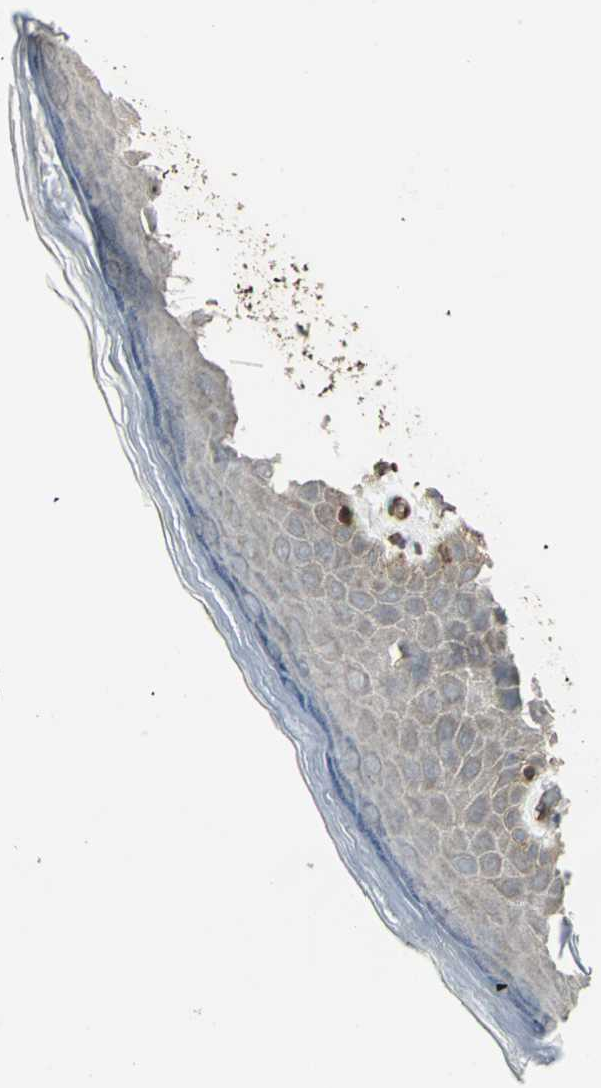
{"staining": {"intensity": "moderate", "quantity": ">75%", "location": "cytoplasmic/membranous"}, "tissue": "skin", "cell_type": "Epidermal cells", "image_type": "normal", "snomed": [{"axis": "morphology", "description": "Normal tissue, NOS"}, {"axis": "topography", "description": "Anal"}], "caption": "Skin stained for a protein (brown) shows moderate cytoplasmic/membranous positive positivity in approximately >75% of epidermal cells.", "gene": "PRXL2B", "patient": {"sex": "male", "age": 74}}